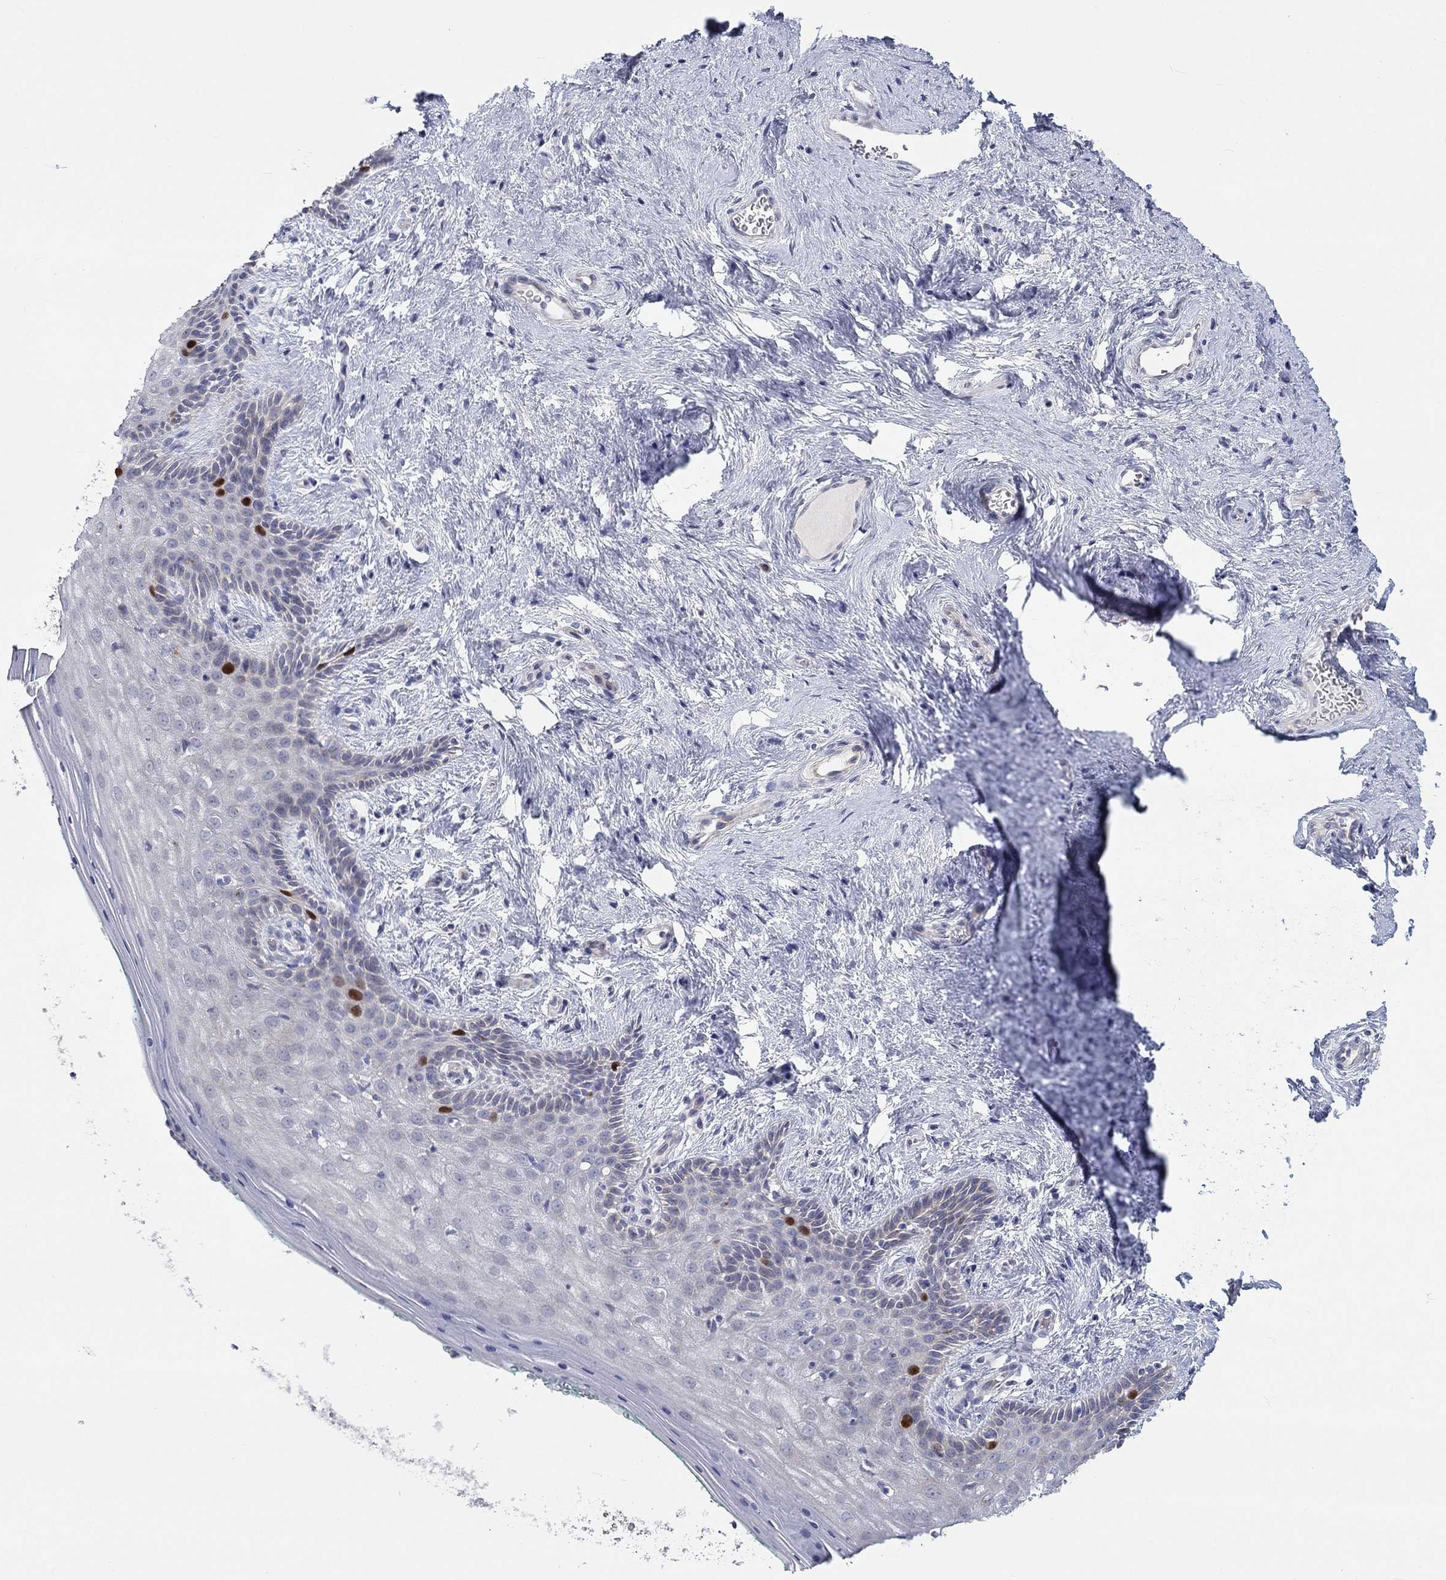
{"staining": {"intensity": "strong", "quantity": "<25%", "location": "nuclear"}, "tissue": "vagina", "cell_type": "Squamous epithelial cells", "image_type": "normal", "snomed": [{"axis": "morphology", "description": "Normal tissue, NOS"}, {"axis": "topography", "description": "Vagina"}], "caption": "Immunohistochemical staining of unremarkable vagina demonstrates medium levels of strong nuclear positivity in approximately <25% of squamous epithelial cells. (DAB (3,3'-diaminobenzidine) IHC, brown staining for protein, blue staining for nuclei).", "gene": "PRC1", "patient": {"sex": "female", "age": 45}}